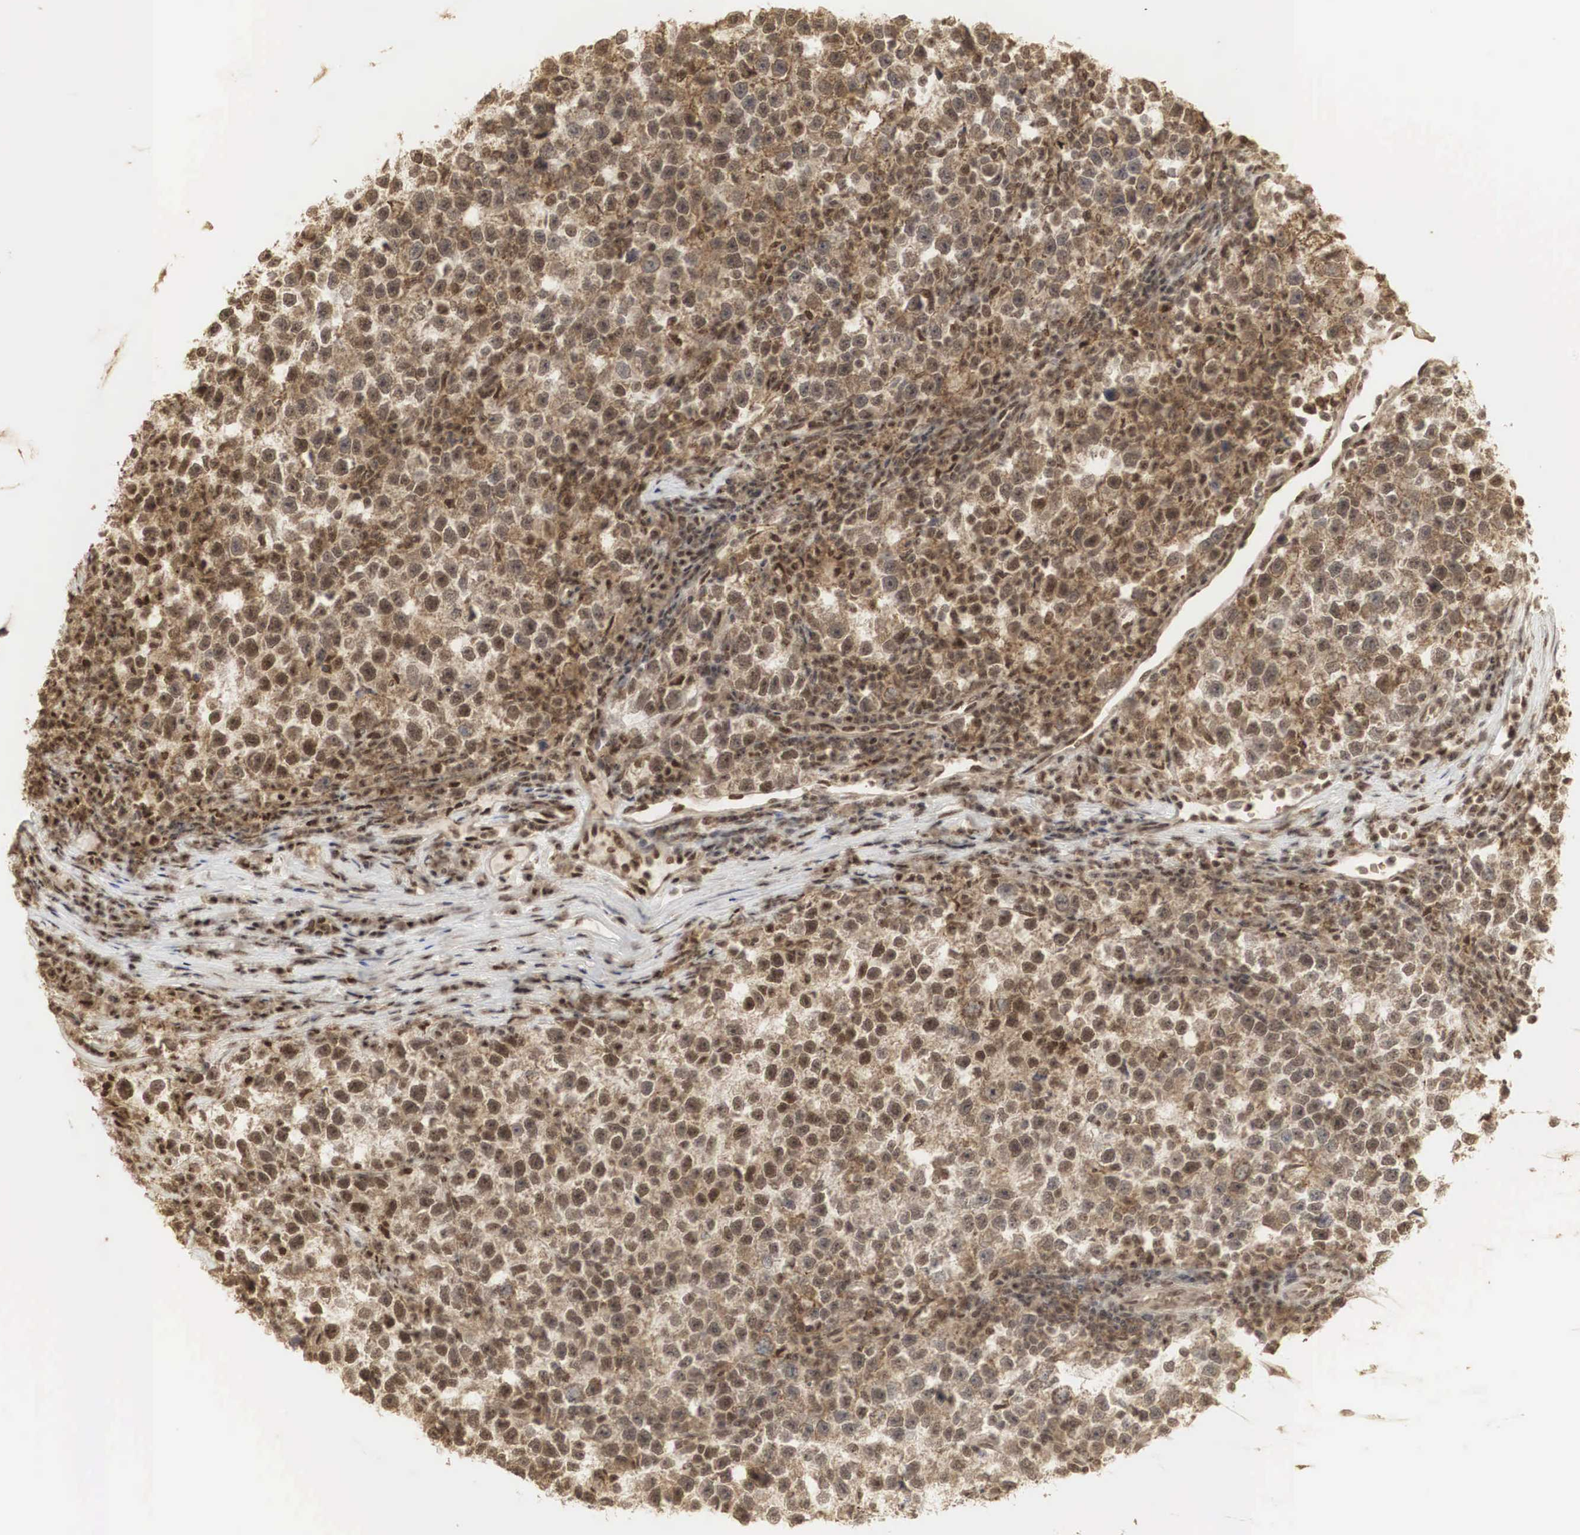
{"staining": {"intensity": "strong", "quantity": ">75%", "location": "cytoplasmic/membranous,nuclear"}, "tissue": "testis cancer", "cell_type": "Tumor cells", "image_type": "cancer", "snomed": [{"axis": "morphology", "description": "Seminoma, NOS"}, {"axis": "topography", "description": "Testis"}], "caption": "The histopathology image shows a brown stain indicating the presence of a protein in the cytoplasmic/membranous and nuclear of tumor cells in testis cancer (seminoma).", "gene": "RNF113A", "patient": {"sex": "male", "age": 43}}